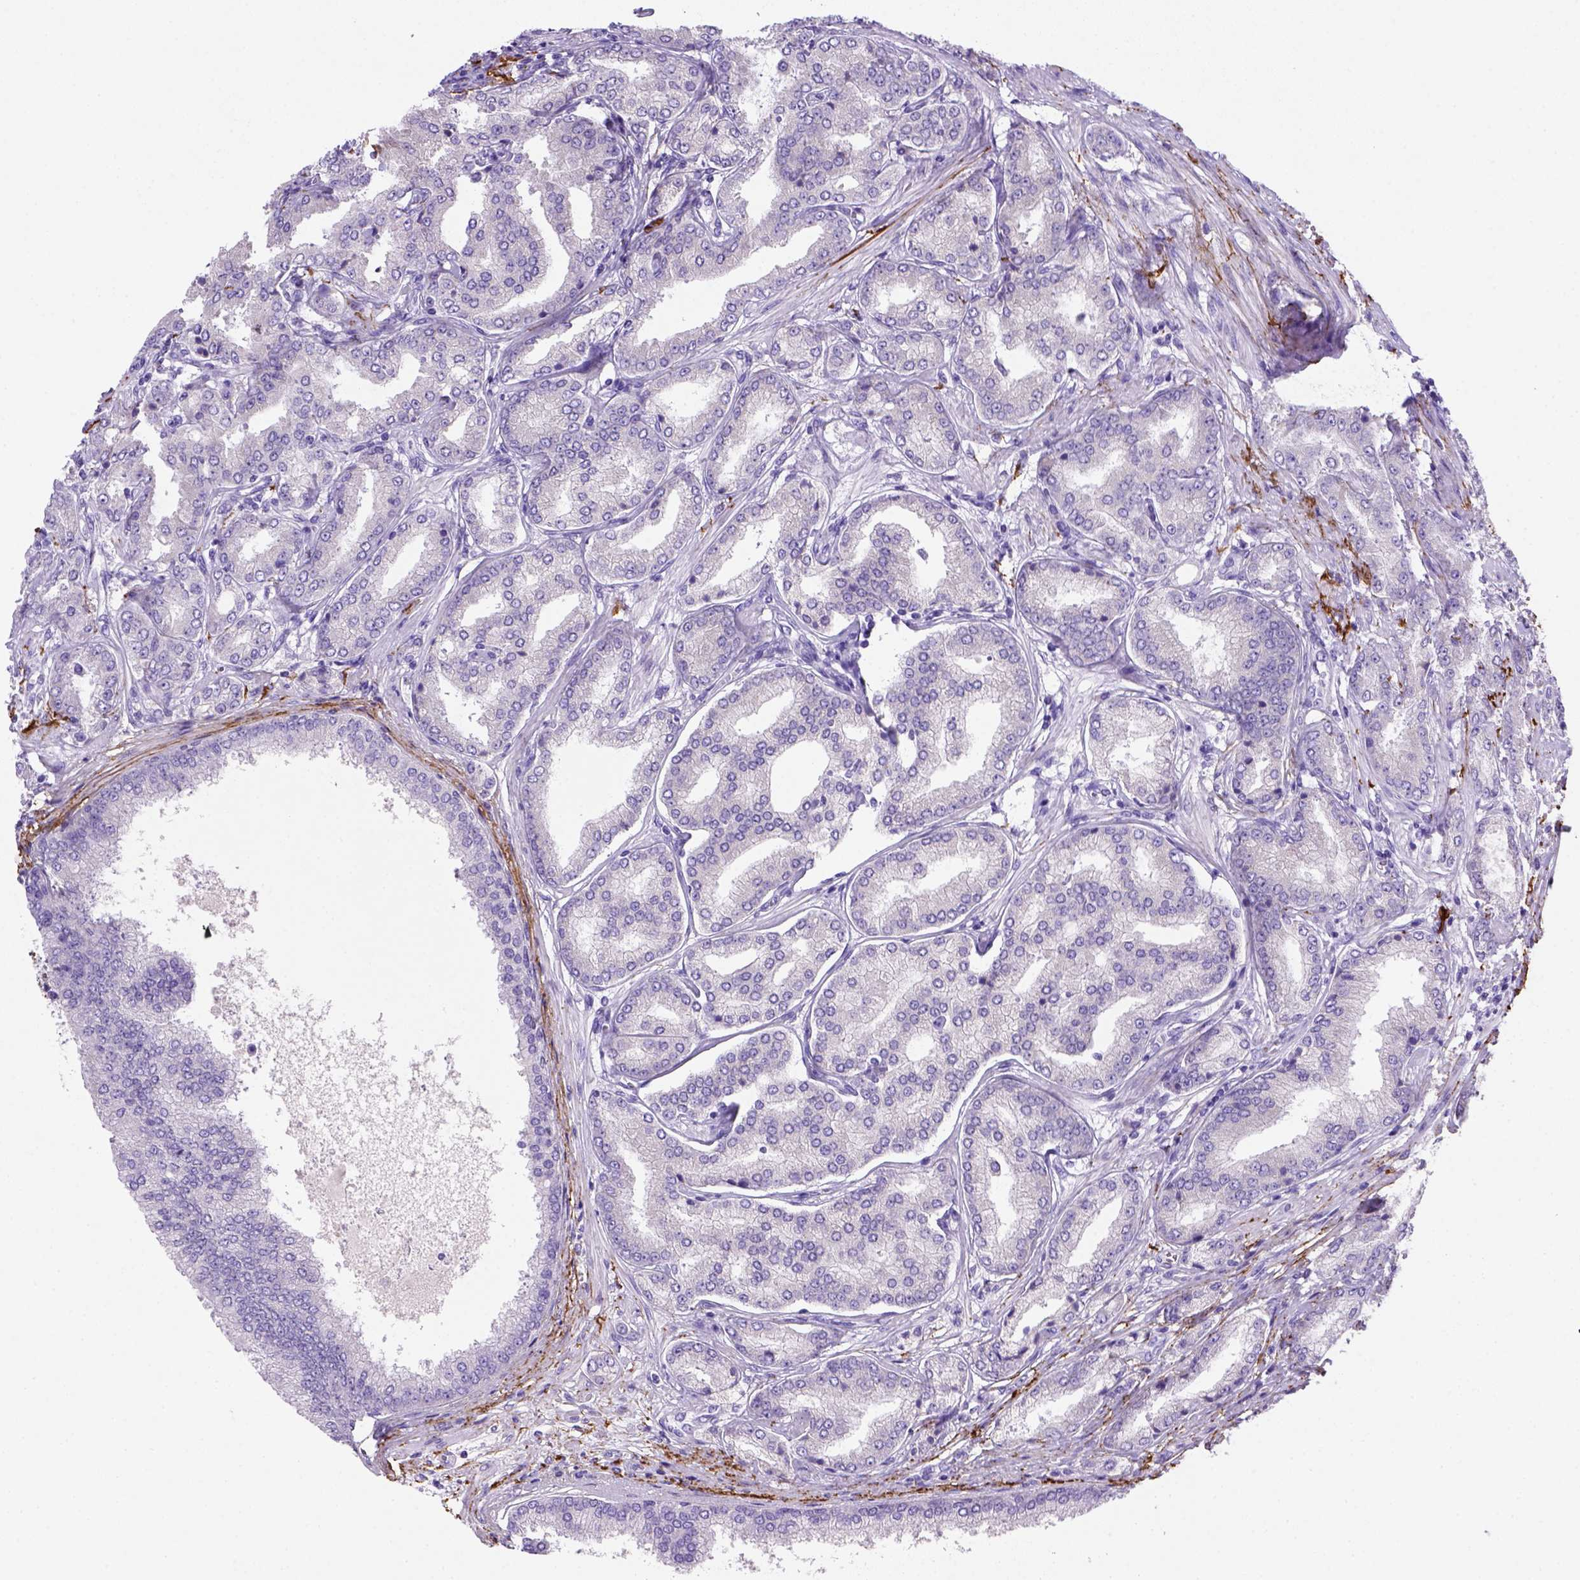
{"staining": {"intensity": "negative", "quantity": "none", "location": "none"}, "tissue": "prostate cancer", "cell_type": "Tumor cells", "image_type": "cancer", "snomed": [{"axis": "morphology", "description": "Adenocarcinoma, NOS"}, {"axis": "topography", "description": "Prostate"}], "caption": "Tumor cells show no significant protein expression in prostate cancer.", "gene": "SIRPD", "patient": {"sex": "male", "age": 63}}